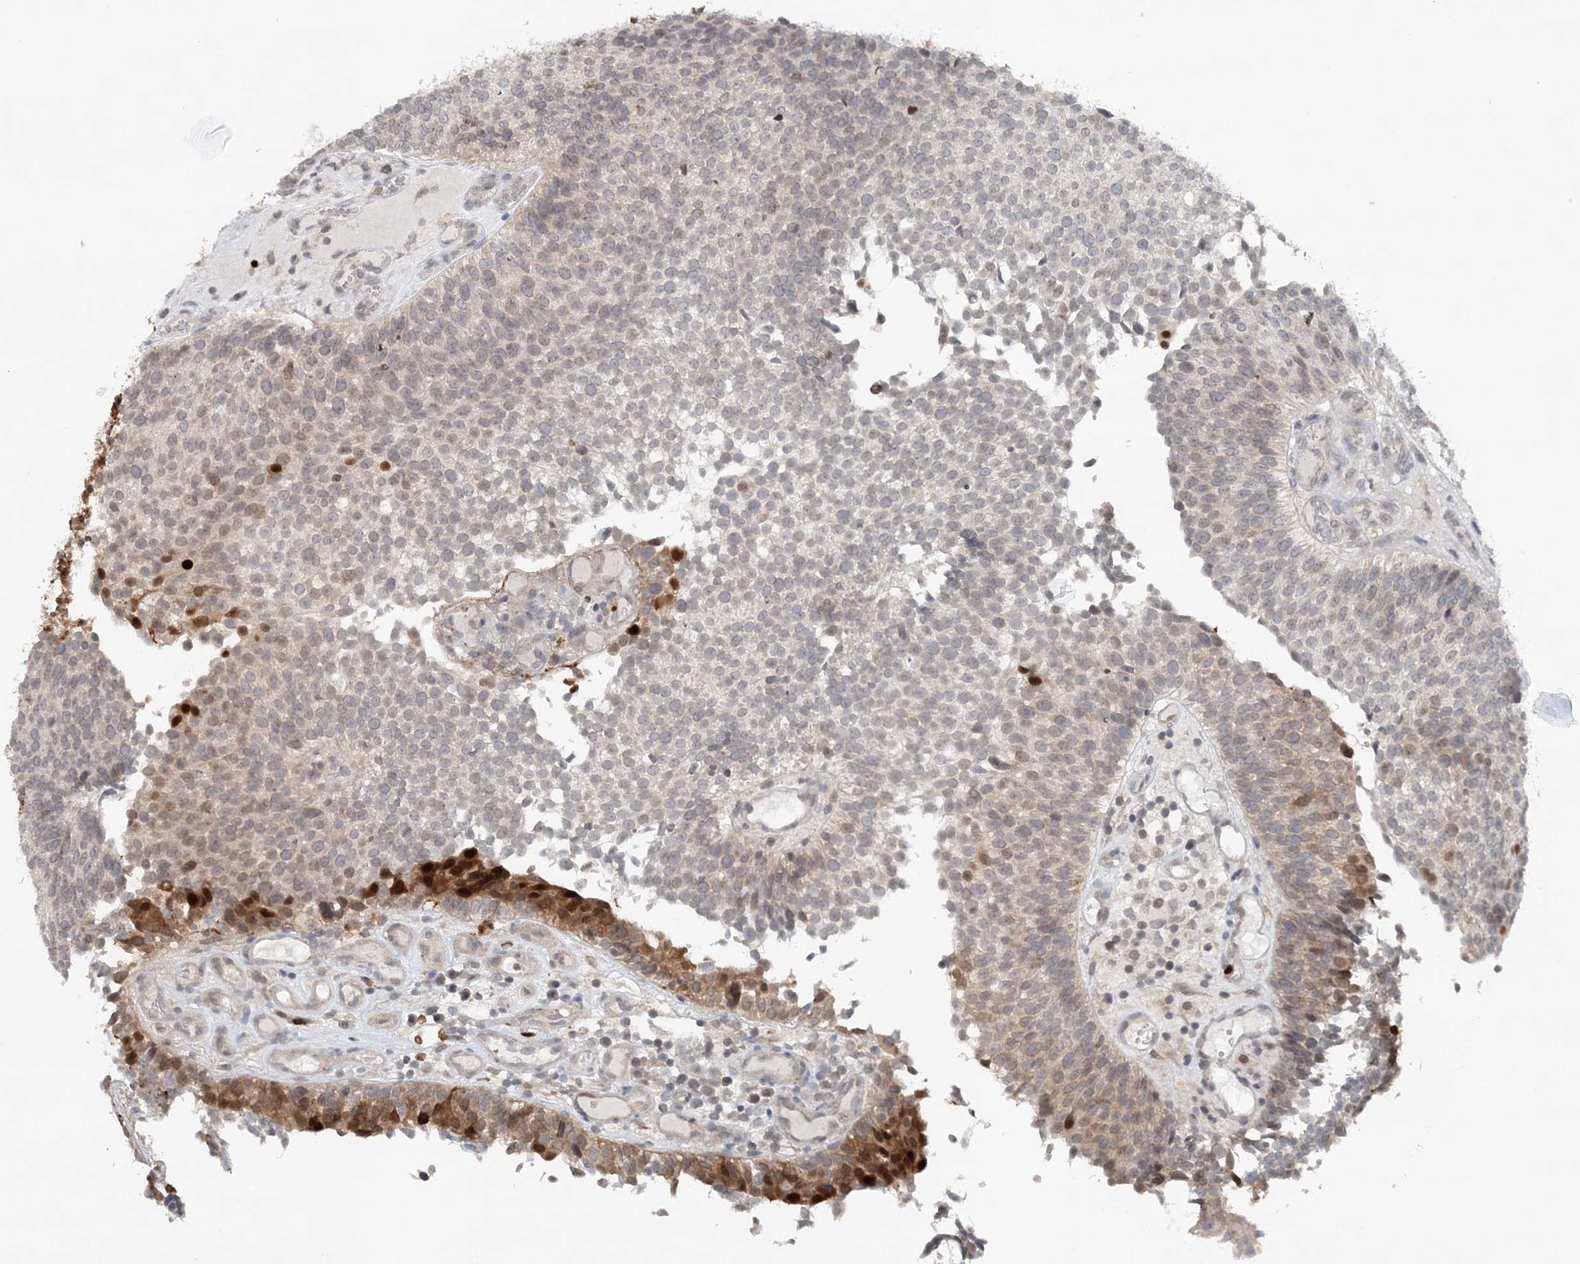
{"staining": {"intensity": "strong", "quantity": "<25%", "location": "cytoplasmic/membranous,nuclear"}, "tissue": "urothelial cancer", "cell_type": "Tumor cells", "image_type": "cancer", "snomed": [{"axis": "morphology", "description": "Urothelial carcinoma, Low grade"}, {"axis": "topography", "description": "Urinary bladder"}], "caption": "Strong cytoplasmic/membranous and nuclear positivity for a protein is present in approximately <25% of tumor cells of urothelial cancer using immunohistochemistry (IHC).", "gene": "NUP54", "patient": {"sex": "male", "age": 86}}